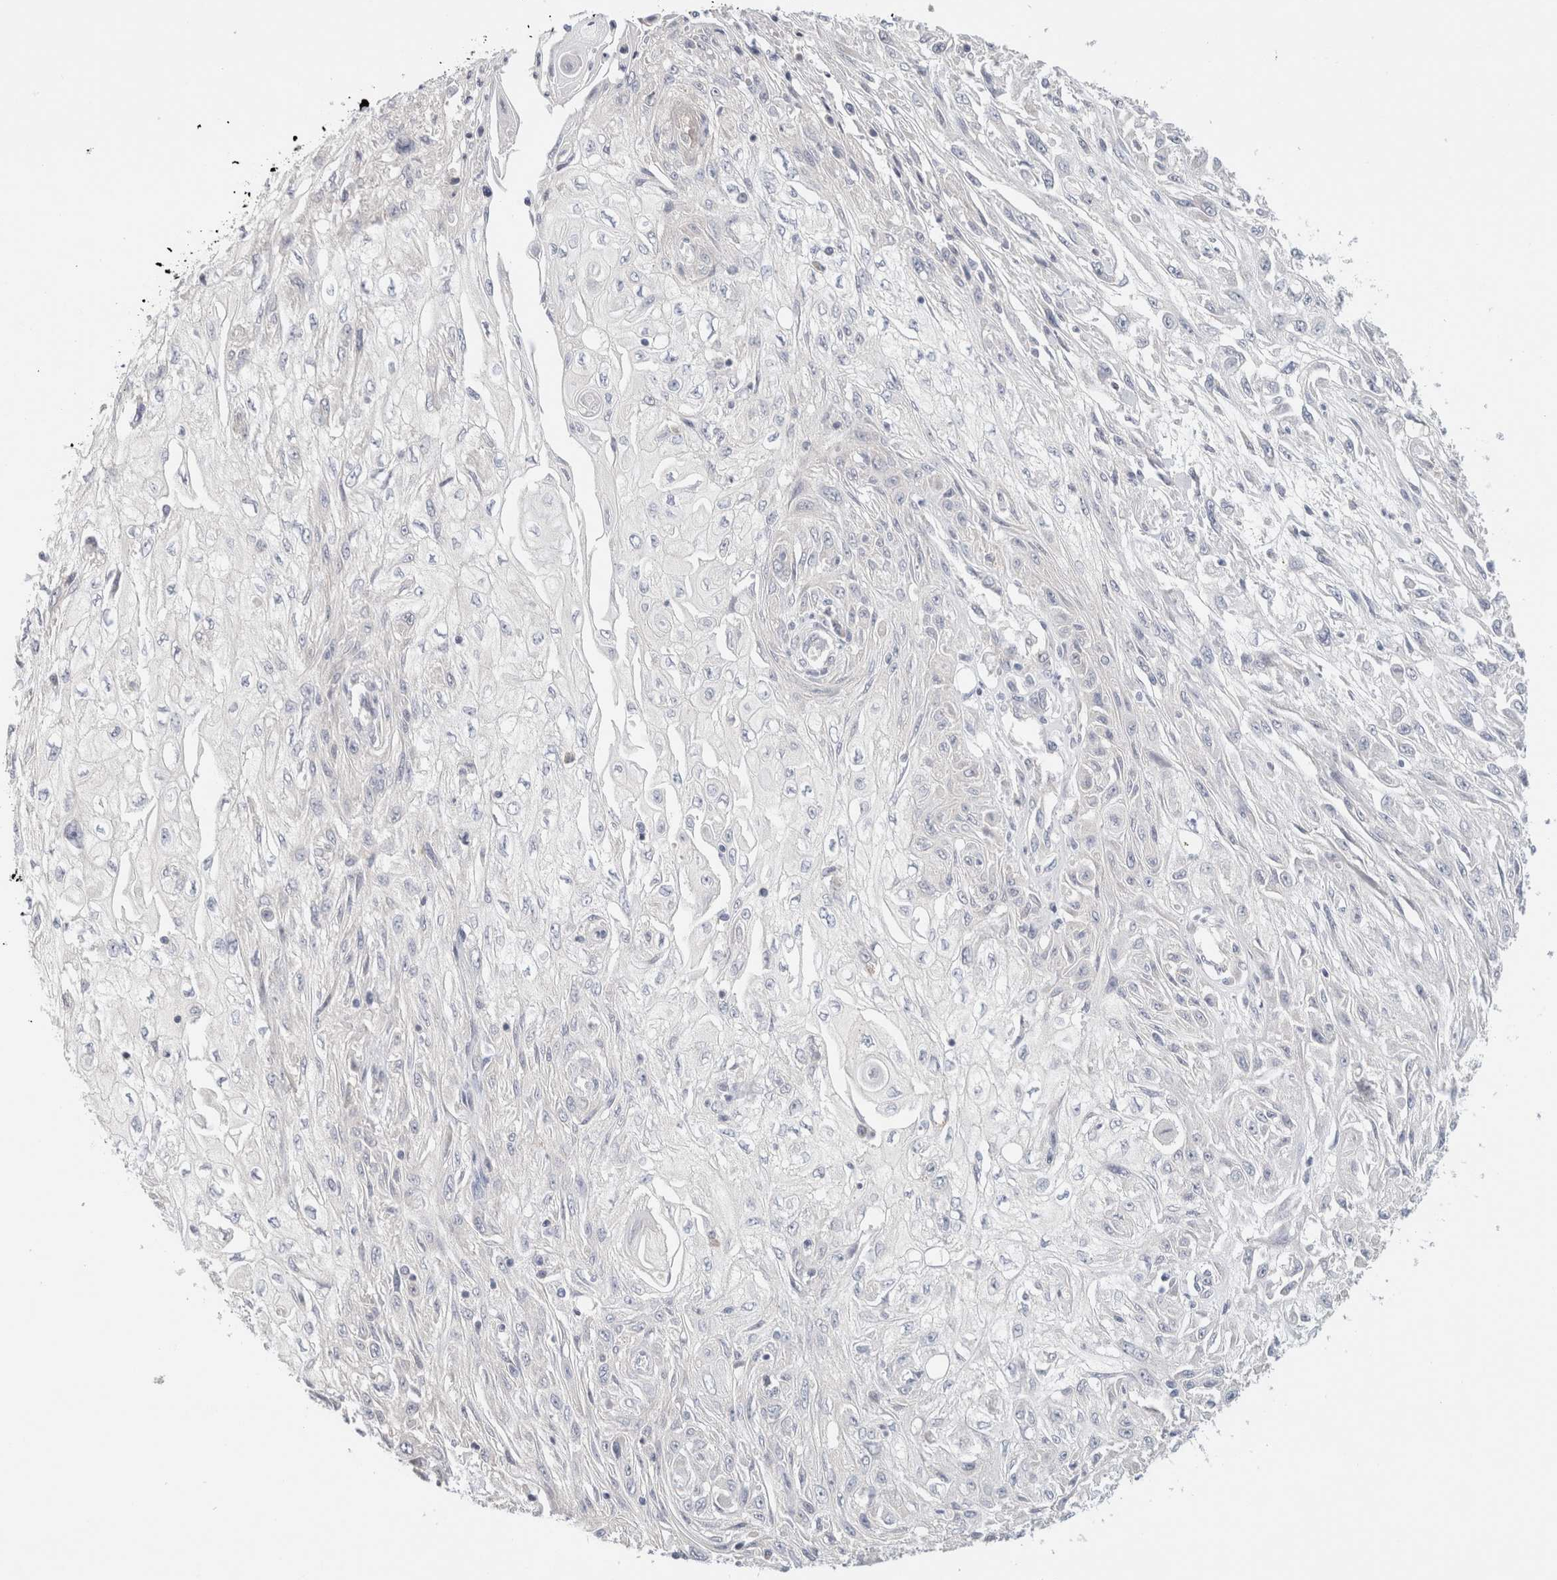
{"staining": {"intensity": "negative", "quantity": "none", "location": "none"}, "tissue": "skin cancer", "cell_type": "Tumor cells", "image_type": "cancer", "snomed": [{"axis": "morphology", "description": "Squamous cell carcinoma, NOS"}, {"axis": "morphology", "description": "Squamous cell carcinoma, metastatic, NOS"}, {"axis": "topography", "description": "Skin"}, {"axis": "topography", "description": "Lymph node"}], "caption": "There is no significant positivity in tumor cells of skin cancer.", "gene": "SPRTN", "patient": {"sex": "male", "age": 75}}